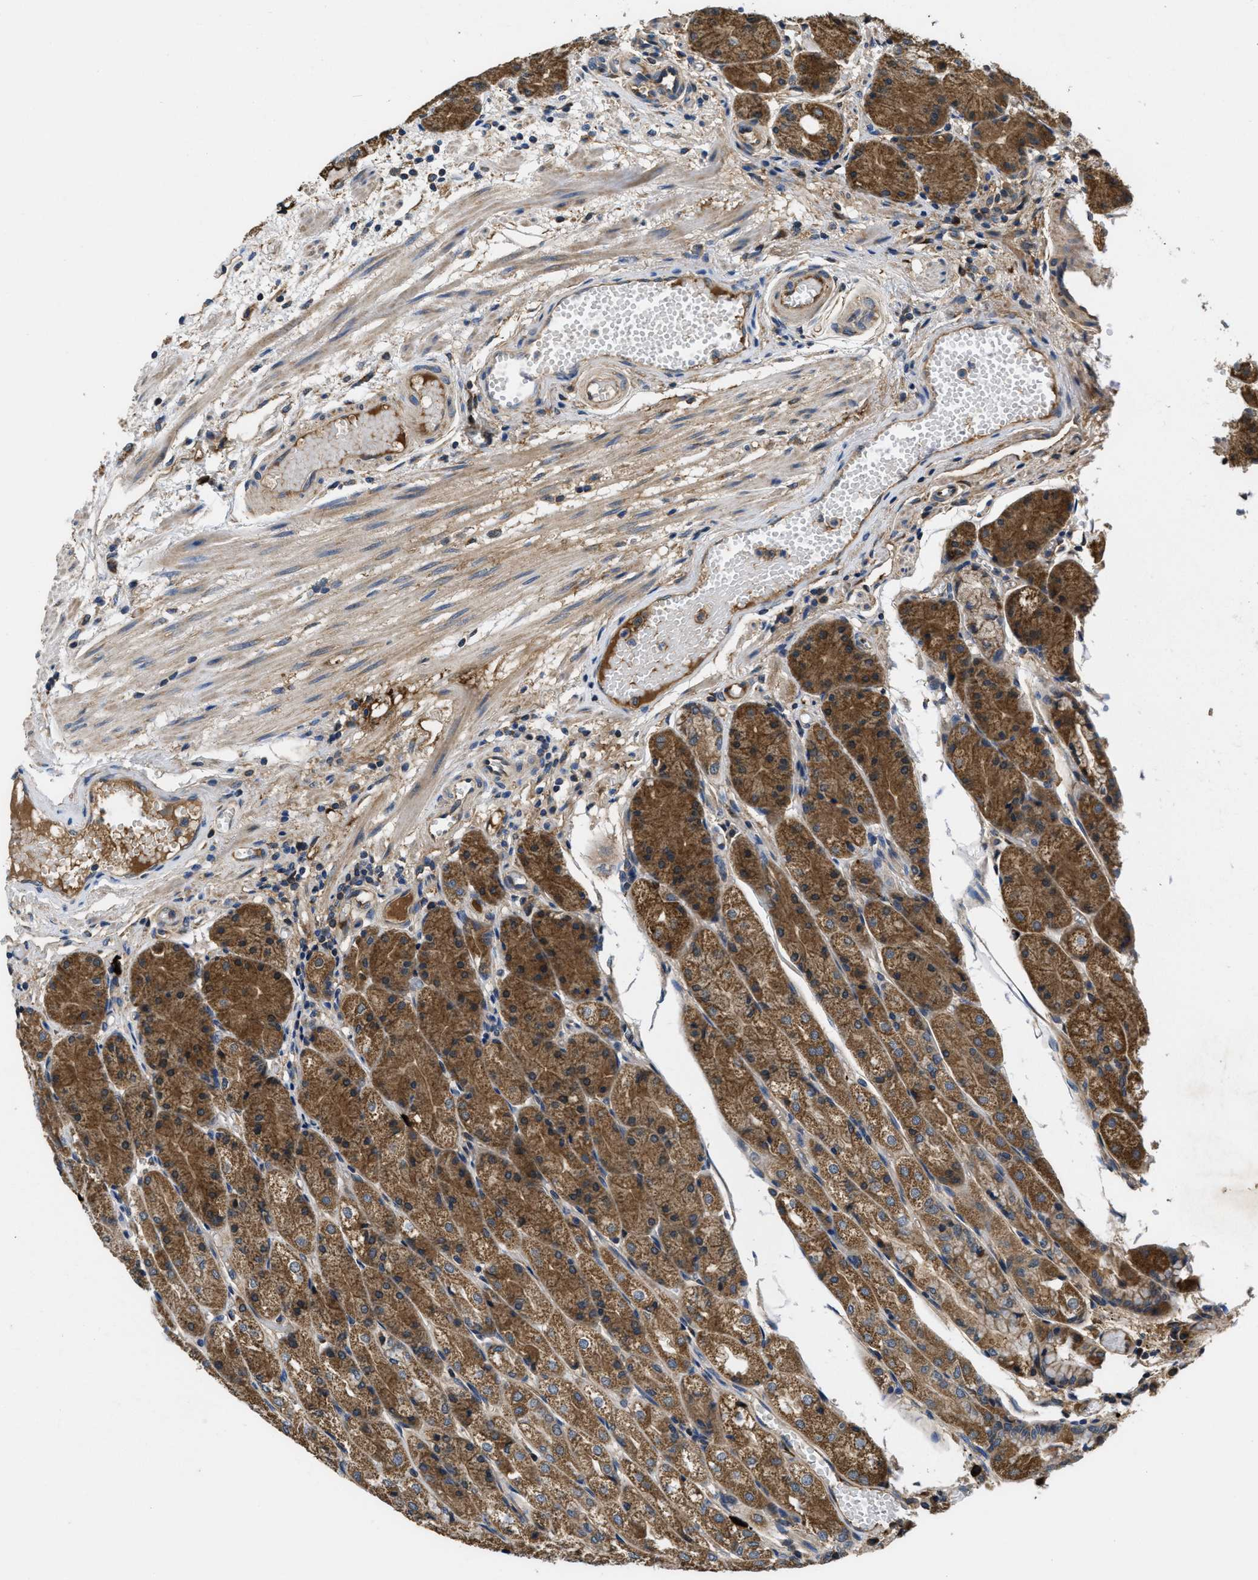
{"staining": {"intensity": "moderate", "quantity": ">75%", "location": "cytoplasmic/membranous"}, "tissue": "stomach", "cell_type": "Glandular cells", "image_type": "normal", "snomed": [{"axis": "morphology", "description": "Normal tissue, NOS"}, {"axis": "topography", "description": "Stomach, upper"}], "caption": "A brown stain shows moderate cytoplasmic/membranous positivity of a protein in glandular cells of benign stomach. Using DAB (brown) and hematoxylin (blue) stains, captured at high magnification using brightfield microscopy.", "gene": "GALK1", "patient": {"sex": "male", "age": 72}}